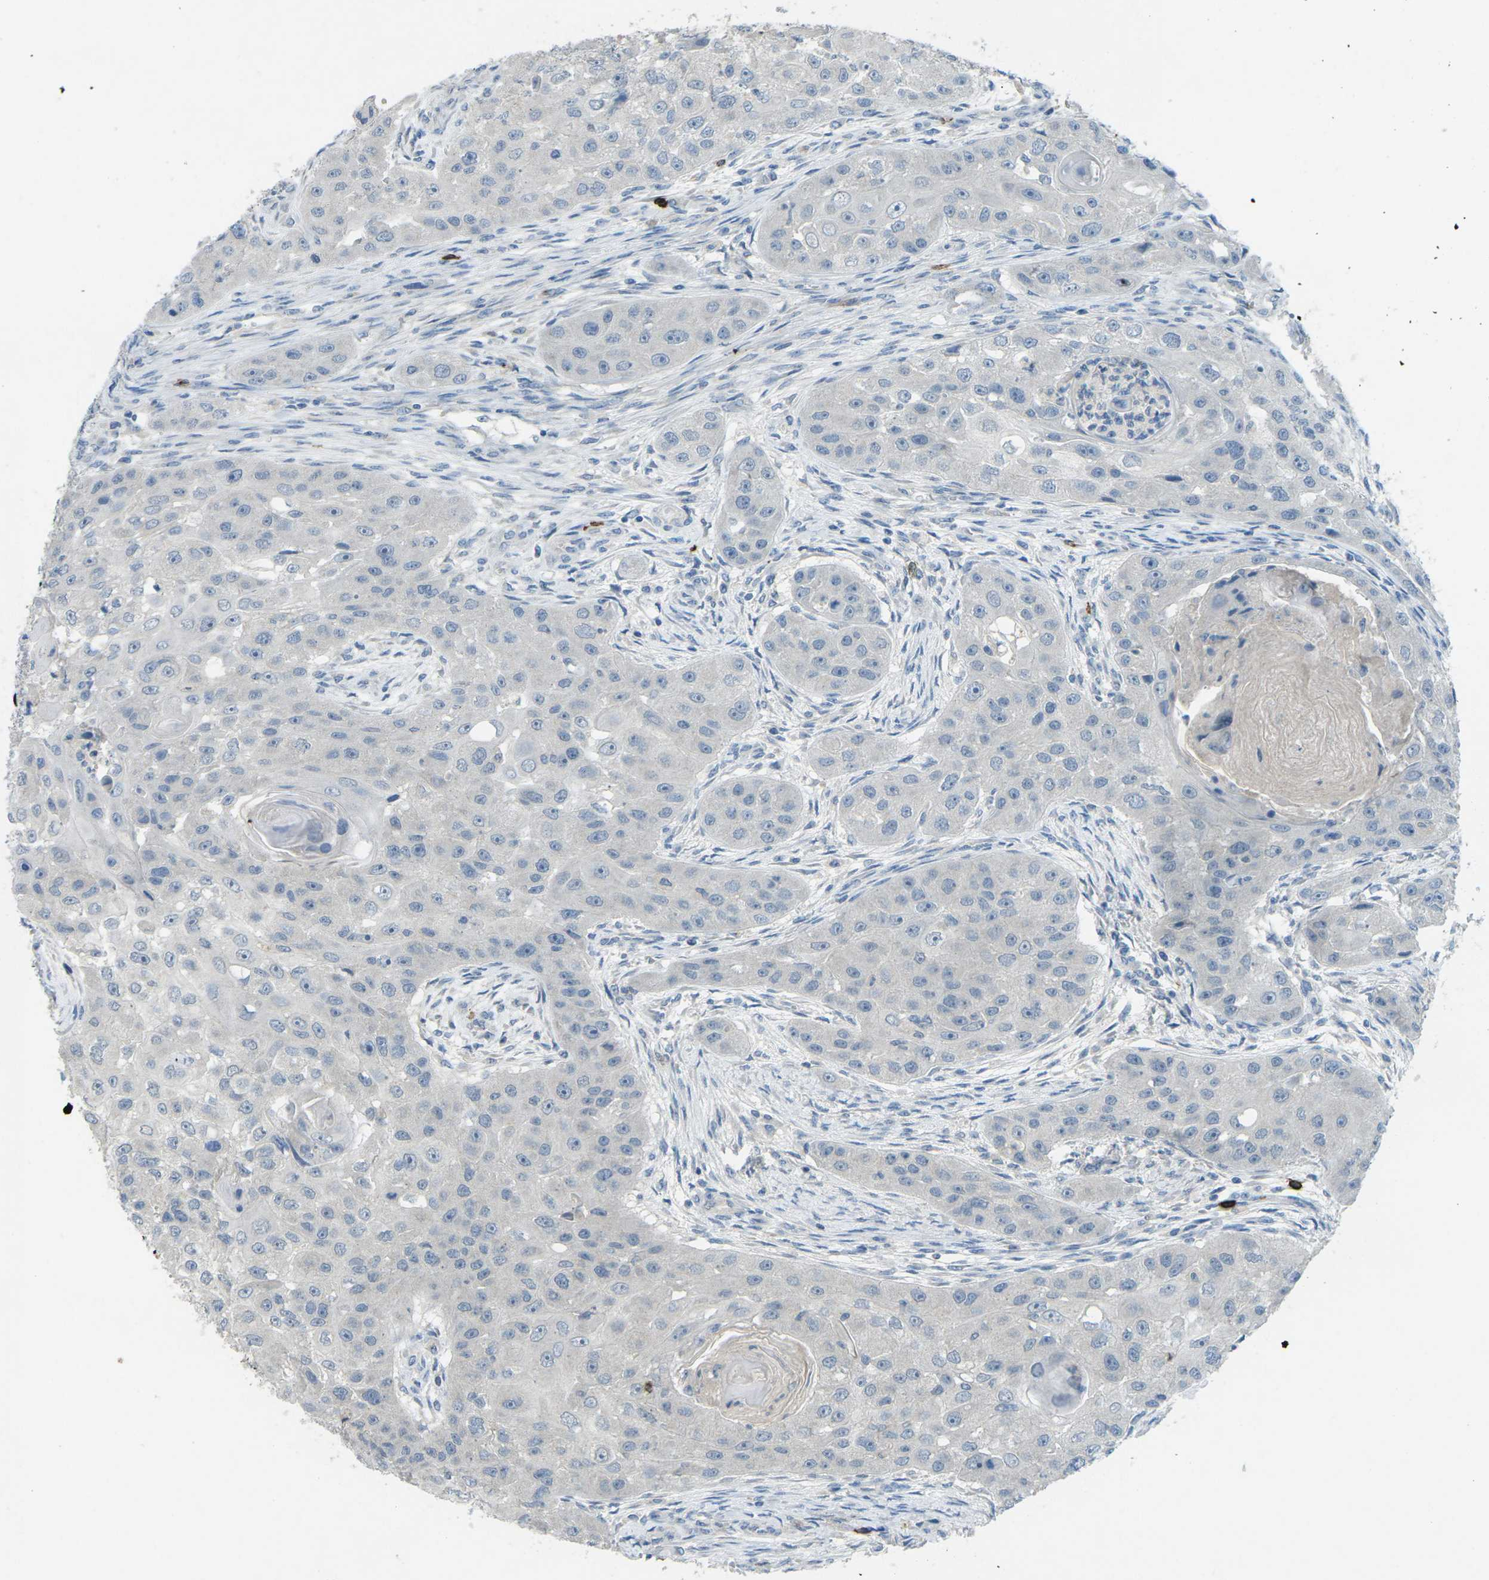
{"staining": {"intensity": "negative", "quantity": "none", "location": "none"}, "tissue": "head and neck cancer", "cell_type": "Tumor cells", "image_type": "cancer", "snomed": [{"axis": "morphology", "description": "Normal tissue, NOS"}, {"axis": "morphology", "description": "Squamous cell carcinoma, NOS"}, {"axis": "topography", "description": "Skeletal muscle"}, {"axis": "topography", "description": "Head-Neck"}], "caption": "The image displays no staining of tumor cells in head and neck cancer. Nuclei are stained in blue.", "gene": "CD19", "patient": {"sex": "male", "age": 51}}